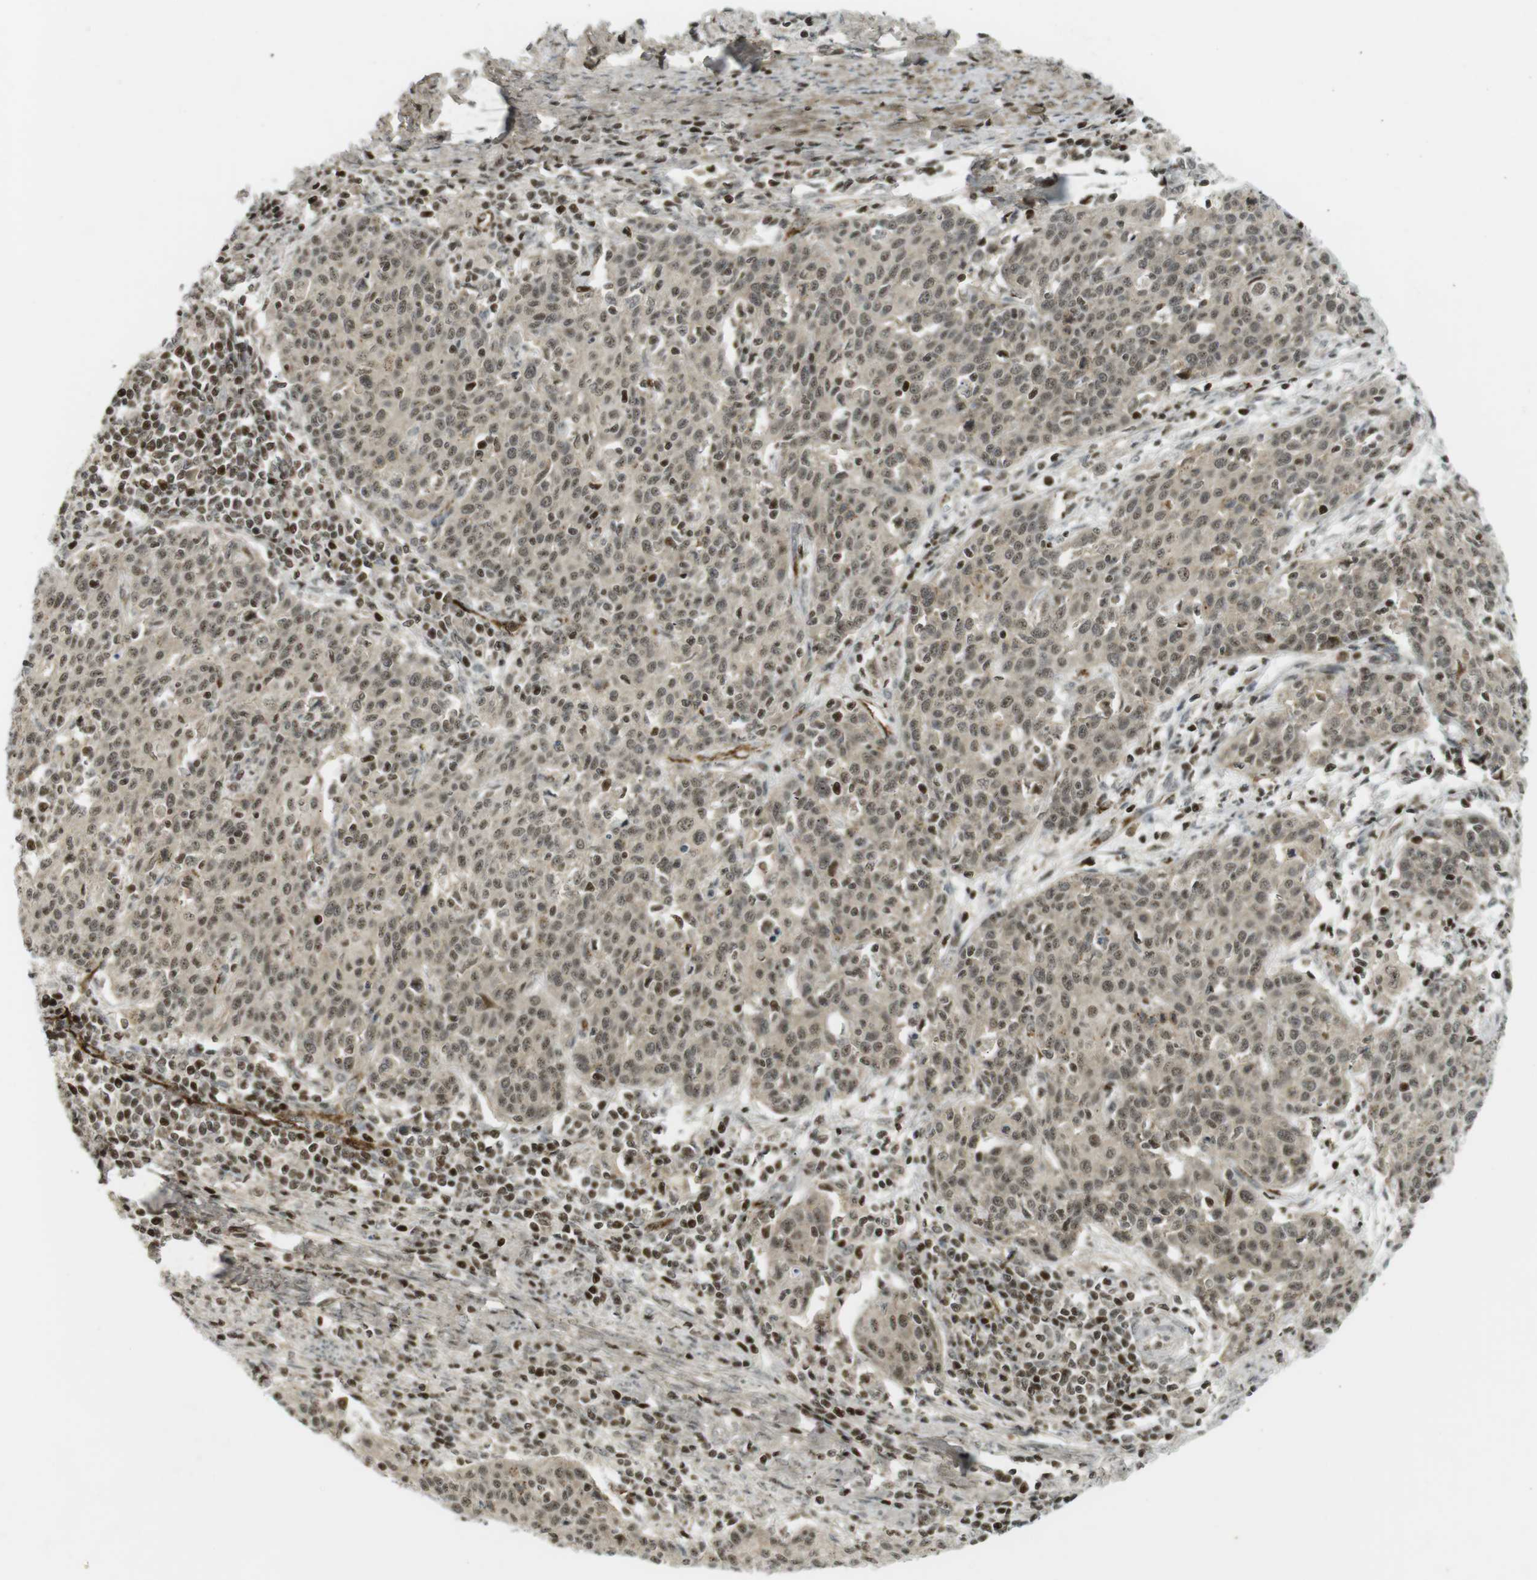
{"staining": {"intensity": "weak", "quantity": ">75%", "location": "cytoplasmic/membranous,nuclear"}, "tissue": "cervical cancer", "cell_type": "Tumor cells", "image_type": "cancer", "snomed": [{"axis": "morphology", "description": "Squamous cell carcinoma, NOS"}, {"axis": "topography", "description": "Cervix"}], "caption": "Protein staining of cervical squamous cell carcinoma tissue shows weak cytoplasmic/membranous and nuclear staining in about >75% of tumor cells. (brown staining indicates protein expression, while blue staining denotes nuclei).", "gene": "PPP1R13B", "patient": {"sex": "female", "age": 38}}